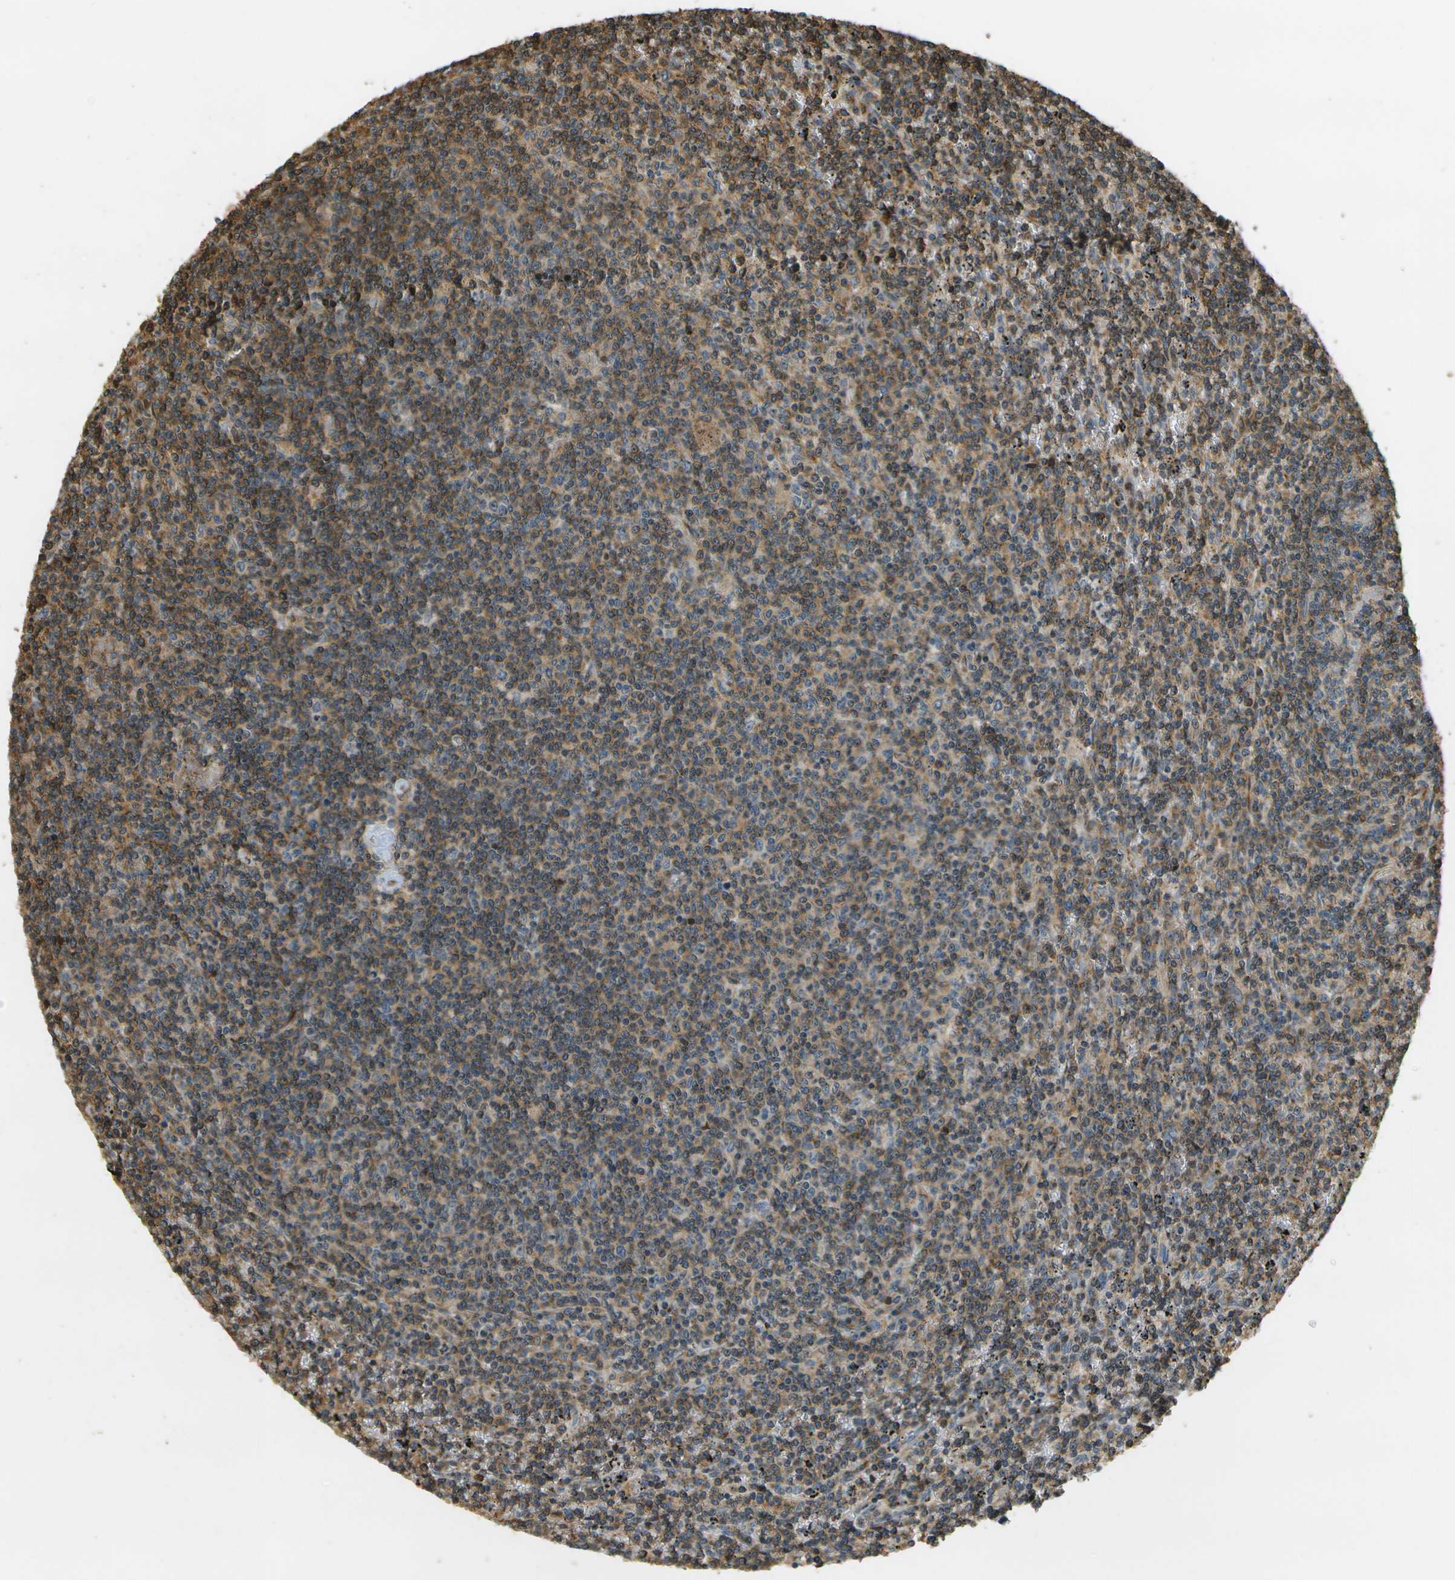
{"staining": {"intensity": "moderate", "quantity": ">75%", "location": "cytoplasmic/membranous"}, "tissue": "lymphoma", "cell_type": "Tumor cells", "image_type": "cancer", "snomed": [{"axis": "morphology", "description": "Malignant lymphoma, non-Hodgkin's type, Low grade"}, {"axis": "topography", "description": "Spleen"}], "caption": "Immunohistochemical staining of low-grade malignant lymphoma, non-Hodgkin's type demonstrates moderate cytoplasmic/membranous protein staining in about >75% of tumor cells.", "gene": "LRP12", "patient": {"sex": "female", "age": 50}}